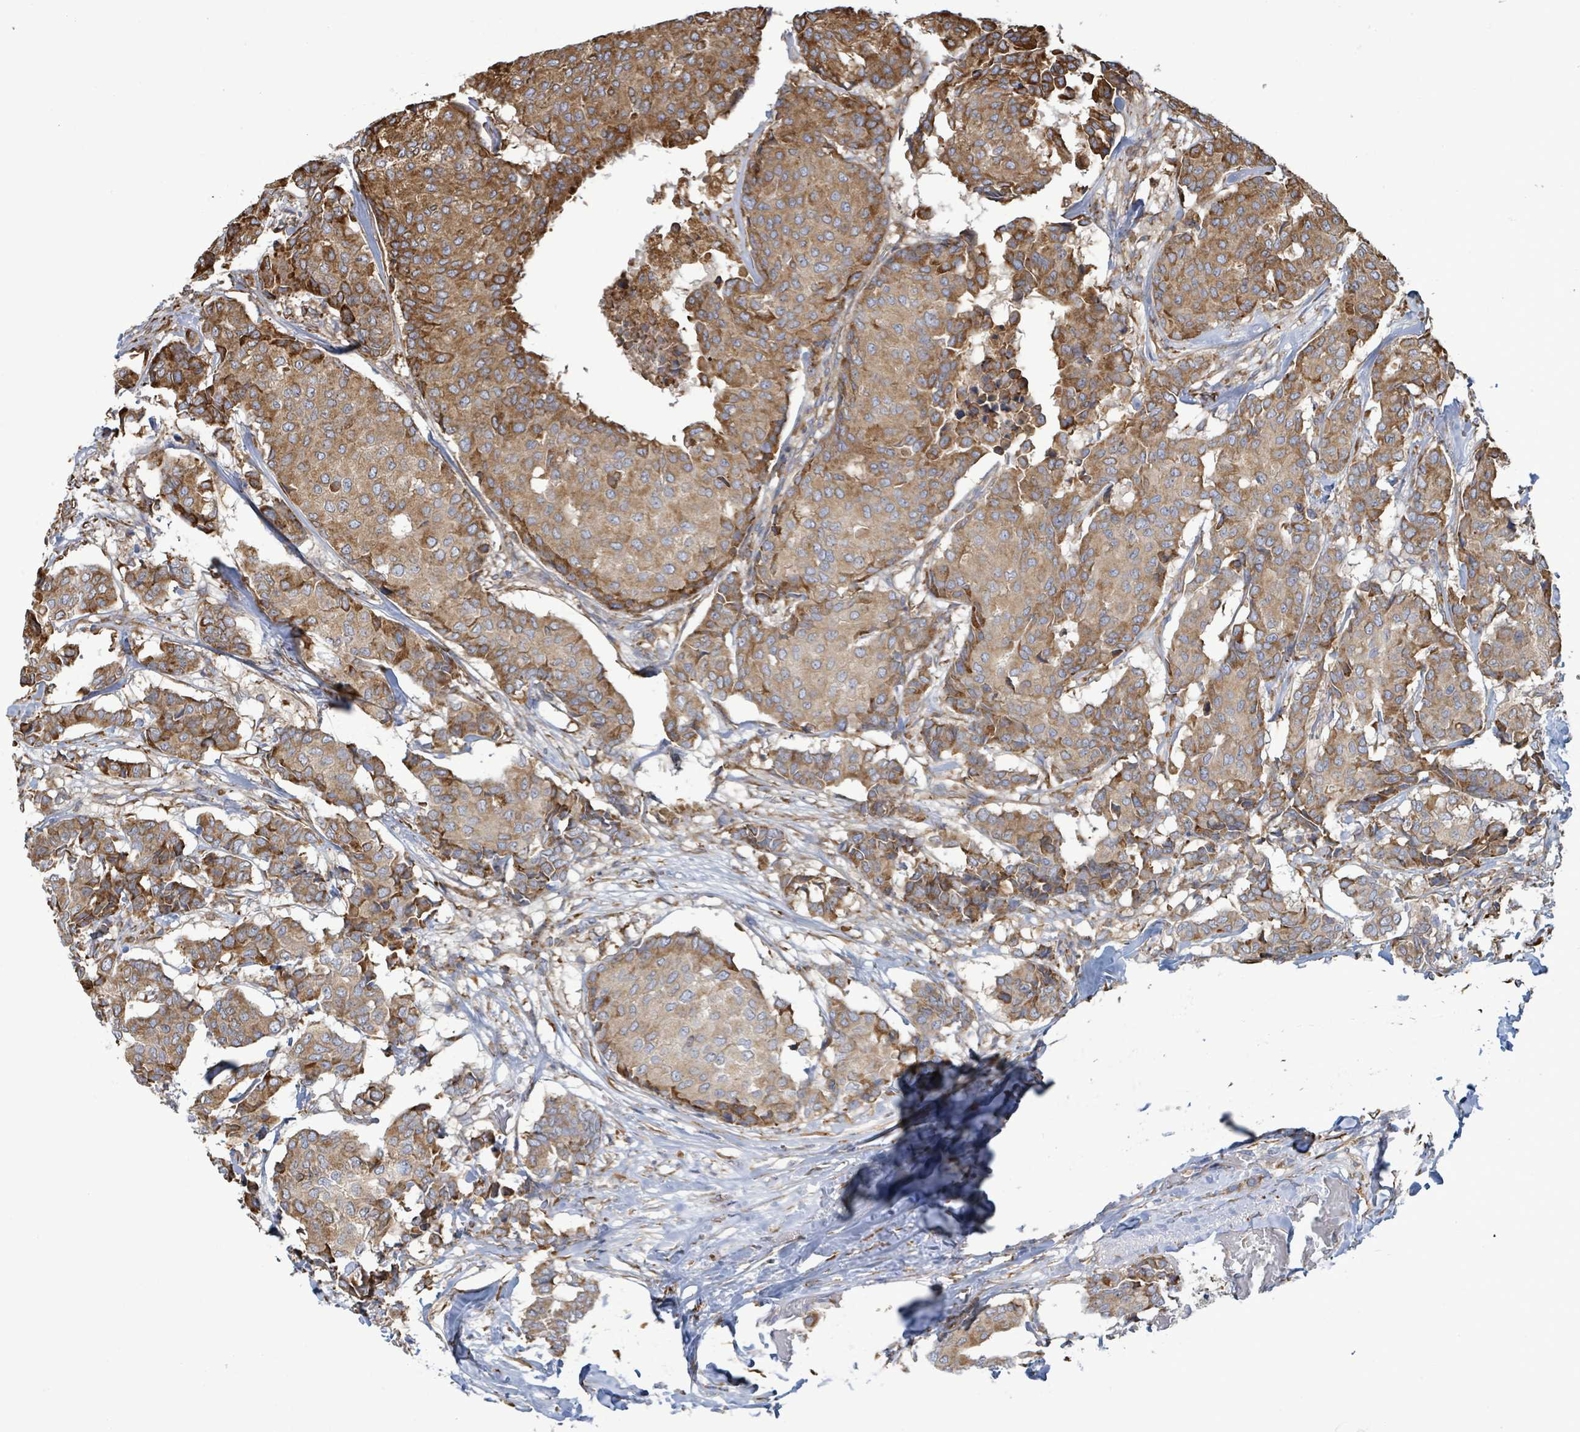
{"staining": {"intensity": "moderate", "quantity": ">75%", "location": "cytoplasmic/membranous"}, "tissue": "breast cancer", "cell_type": "Tumor cells", "image_type": "cancer", "snomed": [{"axis": "morphology", "description": "Duct carcinoma"}, {"axis": "topography", "description": "Breast"}], "caption": "The histopathology image reveals immunohistochemical staining of invasive ductal carcinoma (breast). There is moderate cytoplasmic/membranous staining is seen in approximately >75% of tumor cells. (Brightfield microscopy of DAB IHC at high magnification).", "gene": "RFPL4A", "patient": {"sex": "female", "age": 75}}